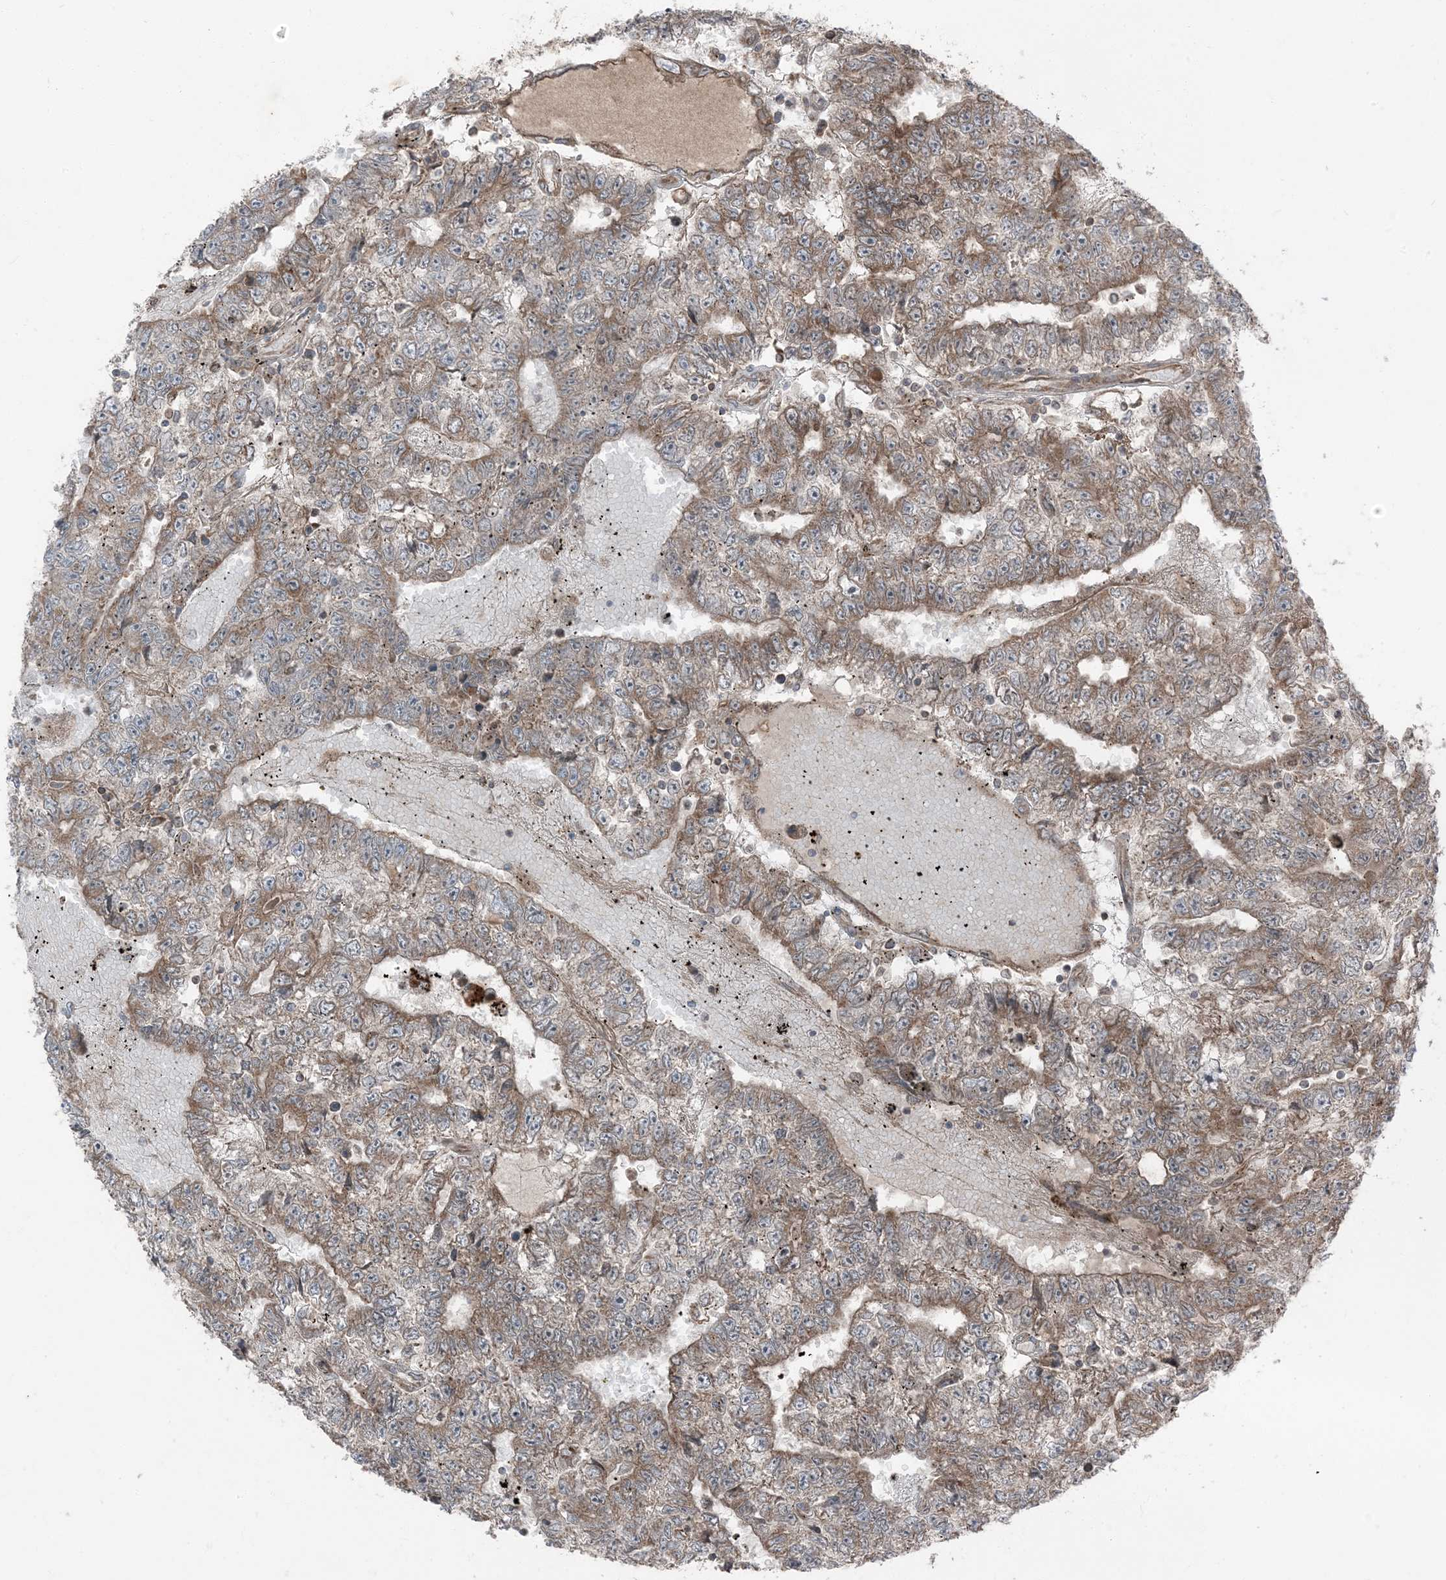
{"staining": {"intensity": "moderate", "quantity": "25%-75%", "location": "cytoplasmic/membranous"}, "tissue": "testis cancer", "cell_type": "Tumor cells", "image_type": "cancer", "snomed": [{"axis": "morphology", "description": "Carcinoma, Embryonal, NOS"}, {"axis": "topography", "description": "Testis"}], "caption": "The histopathology image shows a brown stain indicating the presence of a protein in the cytoplasmic/membranous of tumor cells in testis embryonal carcinoma.", "gene": "RAB3GAP1", "patient": {"sex": "male", "age": 25}}